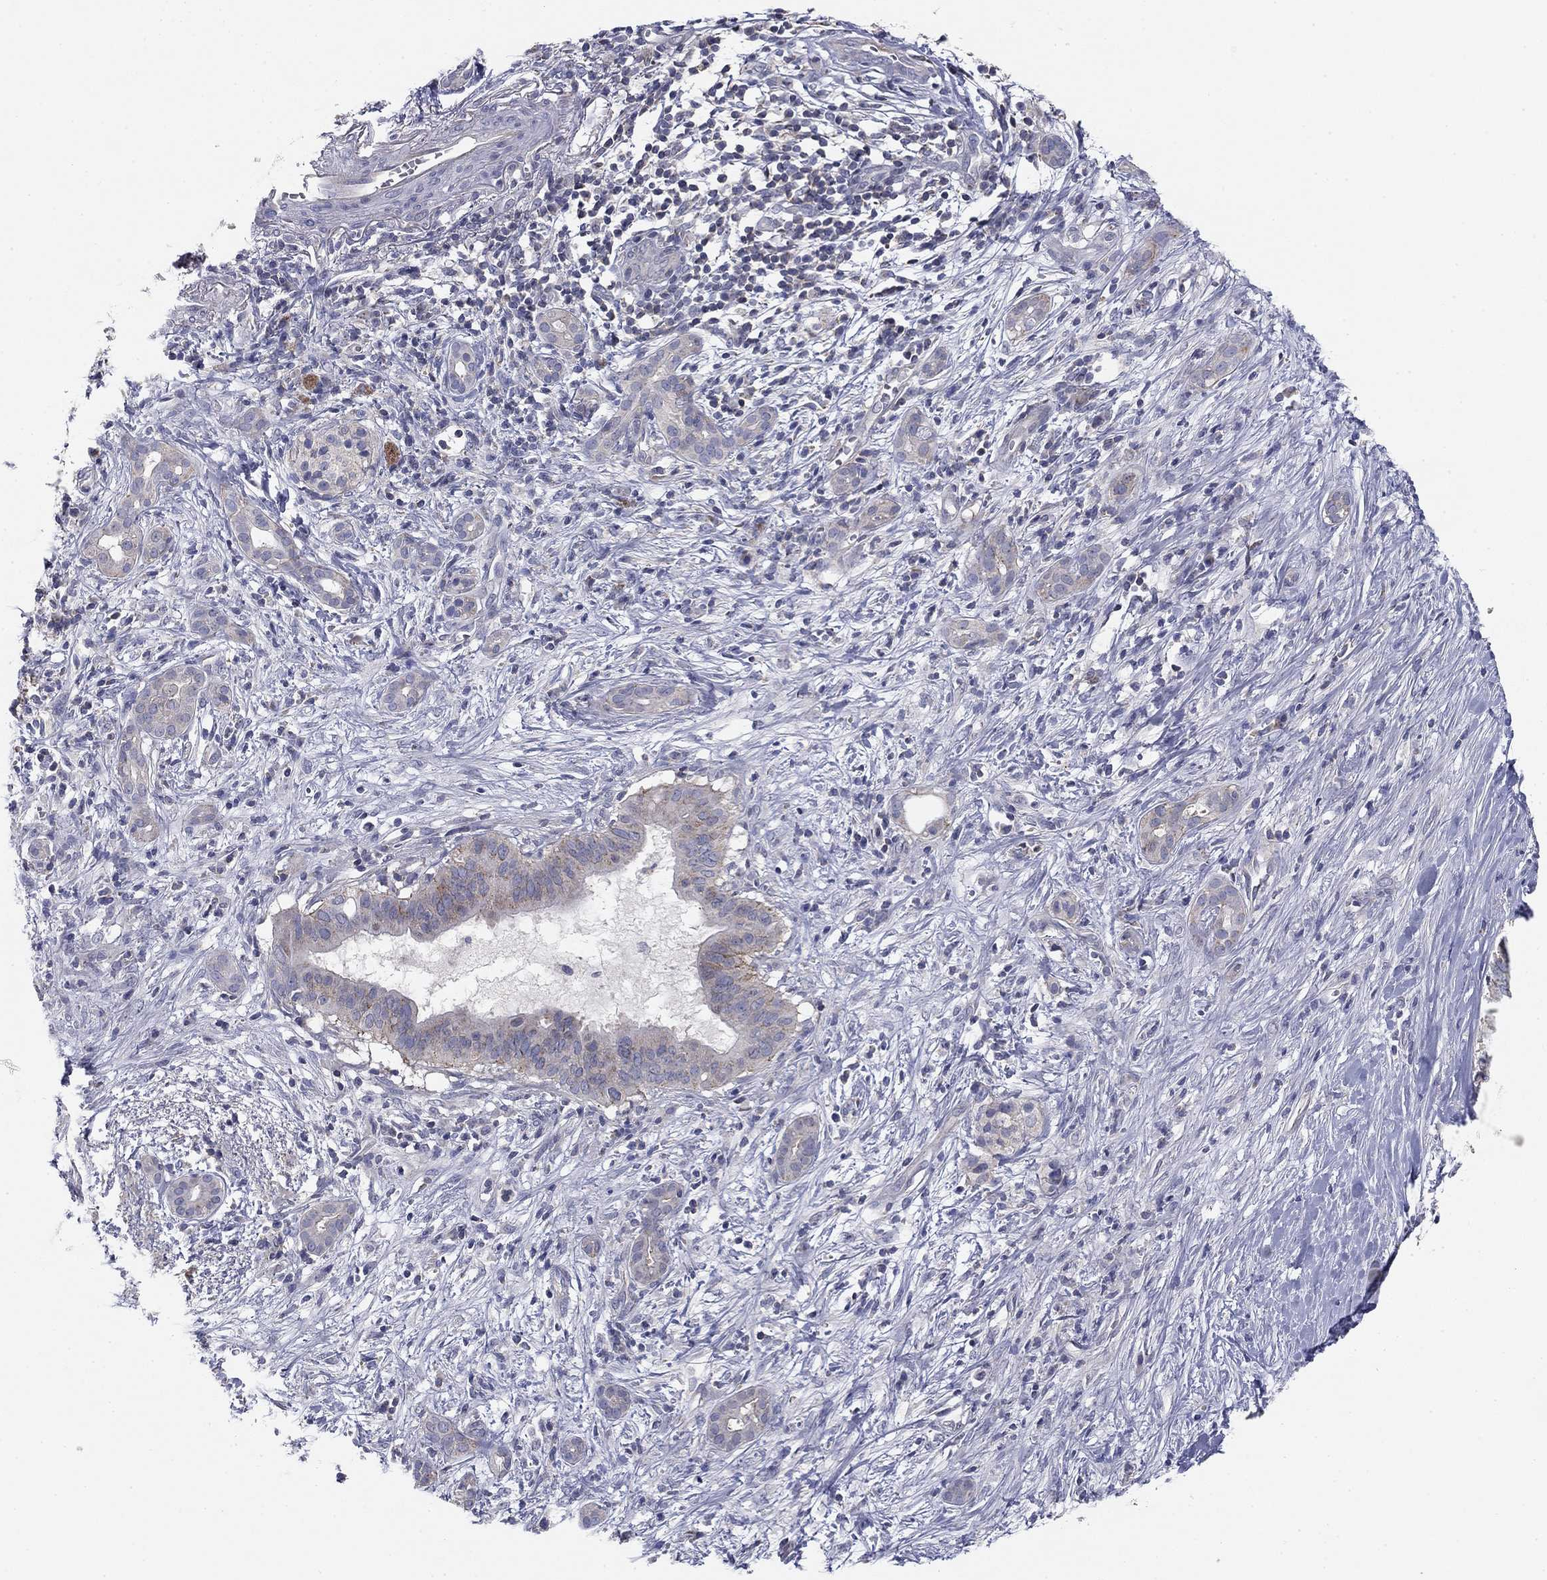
{"staining": {"intensity": "negative", "quantity": "none", "location": "none"}, "tissue": "pancreatic cancer", "cell_type": "Tumor cells", "image_type": "cancer", "snomed": [{"axis": "morphology", "description": "Adenocarcinoma, NOS"}, {"axis": "topography", "description": "Pancreas"}], "caption": "IHC image of human pancreatic cancer stained for a protein (brown), which exhibits no expression in tumor cells.", "gene": "SEPTIN3", "patient": {"sex": "male", "age": 61}}